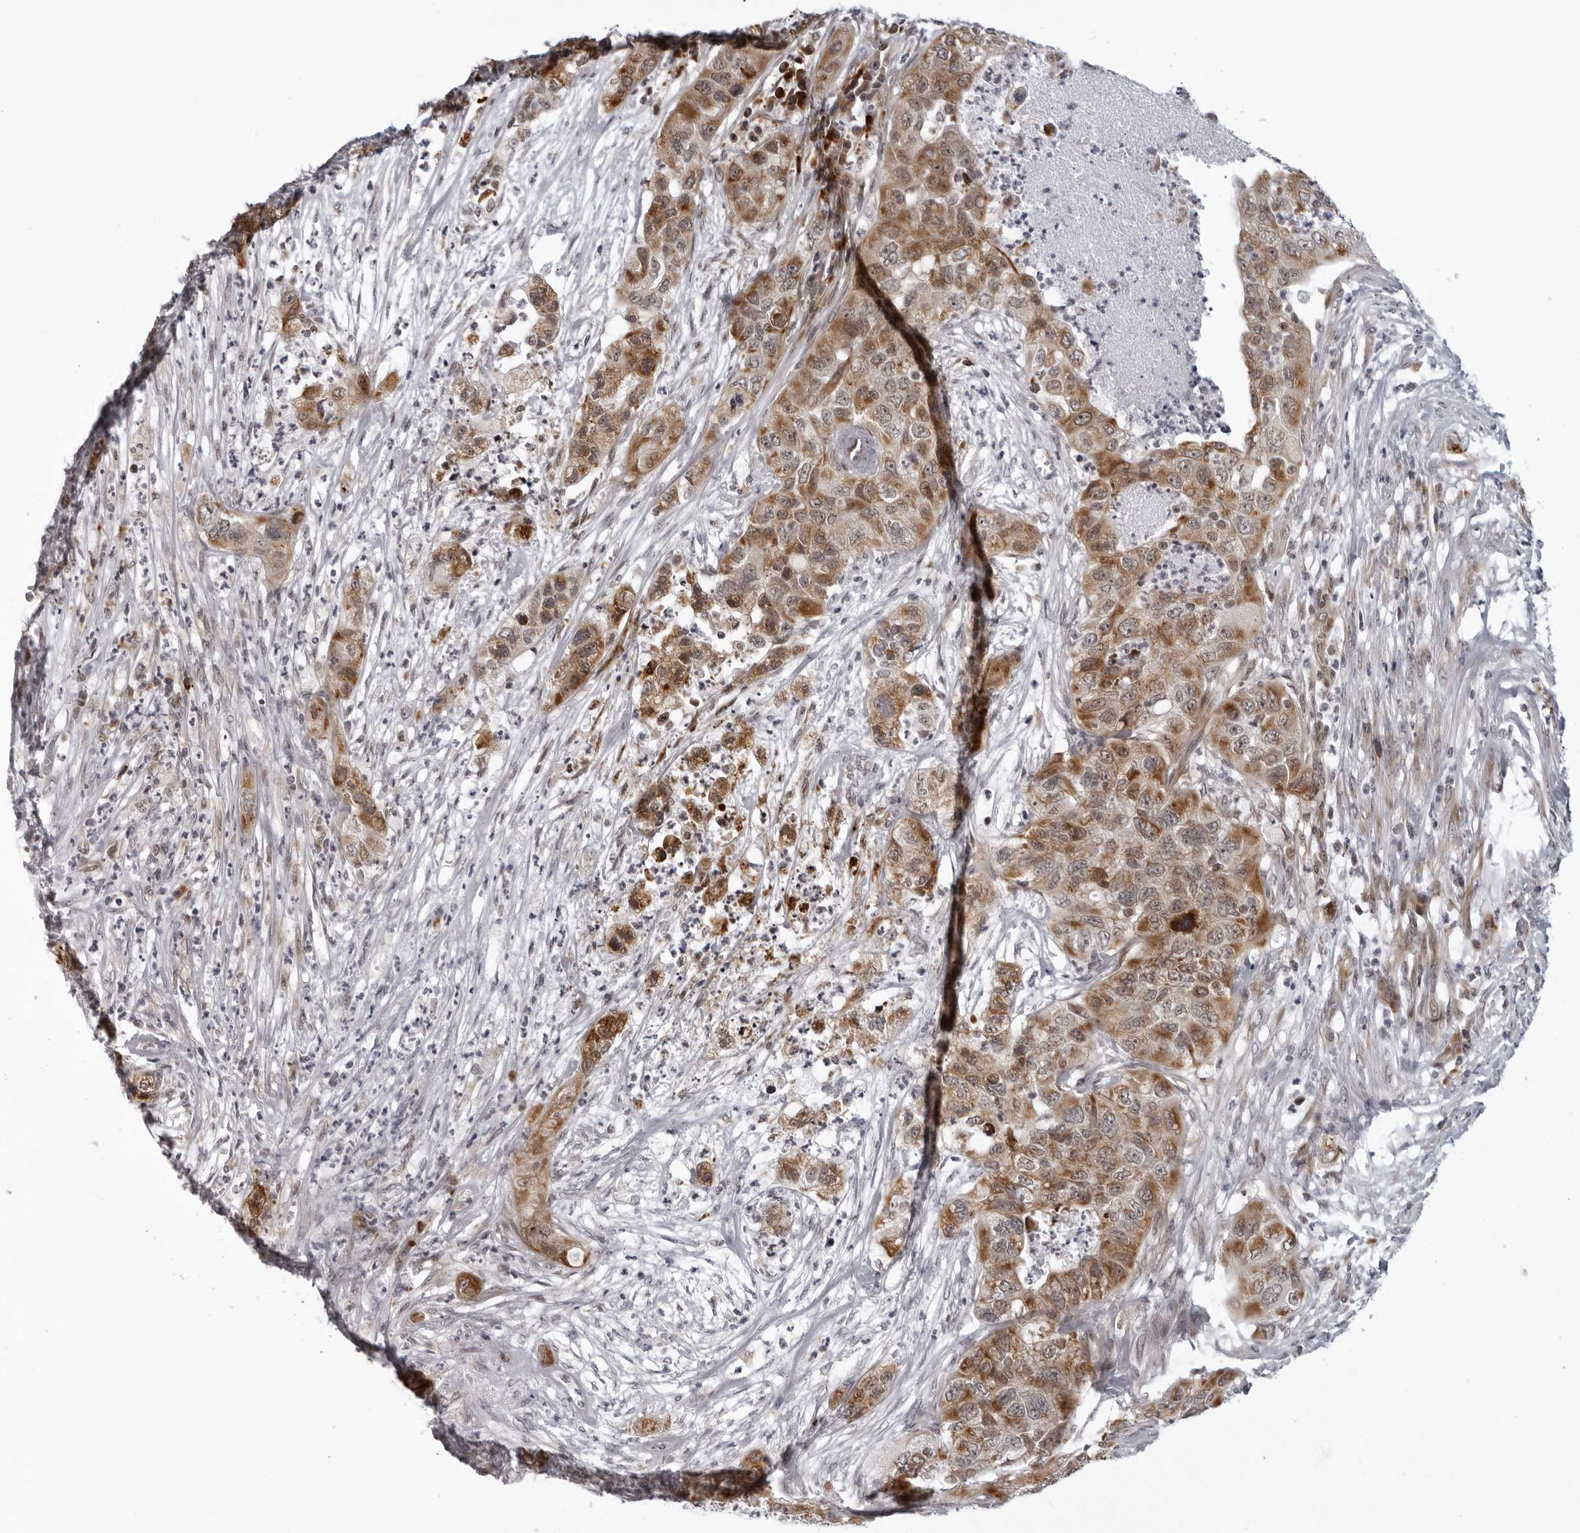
{"staining": {"intensity": "moderate", "quantity": ">75%", "location": "cytoplasmic/membranous"}, "tissue": "pancreatic cancer", "cell_type": "Tumor cells", "image_type": "cancer", "snomed": [{"axis": "morphology", "description": "Adenocarcinoma, NOS"}, {"axis": "topography", "description": "Pancreas"}], "caption": "About >75% of tumor cells in human pancreatic adenocarcinoma demonstrate moderate cytoplasmic/membranous protein positivity as visualized by brown immunohistochemical staining.", "gene": "GCSAML", "patient": {"sex": "female", "age": 78}}